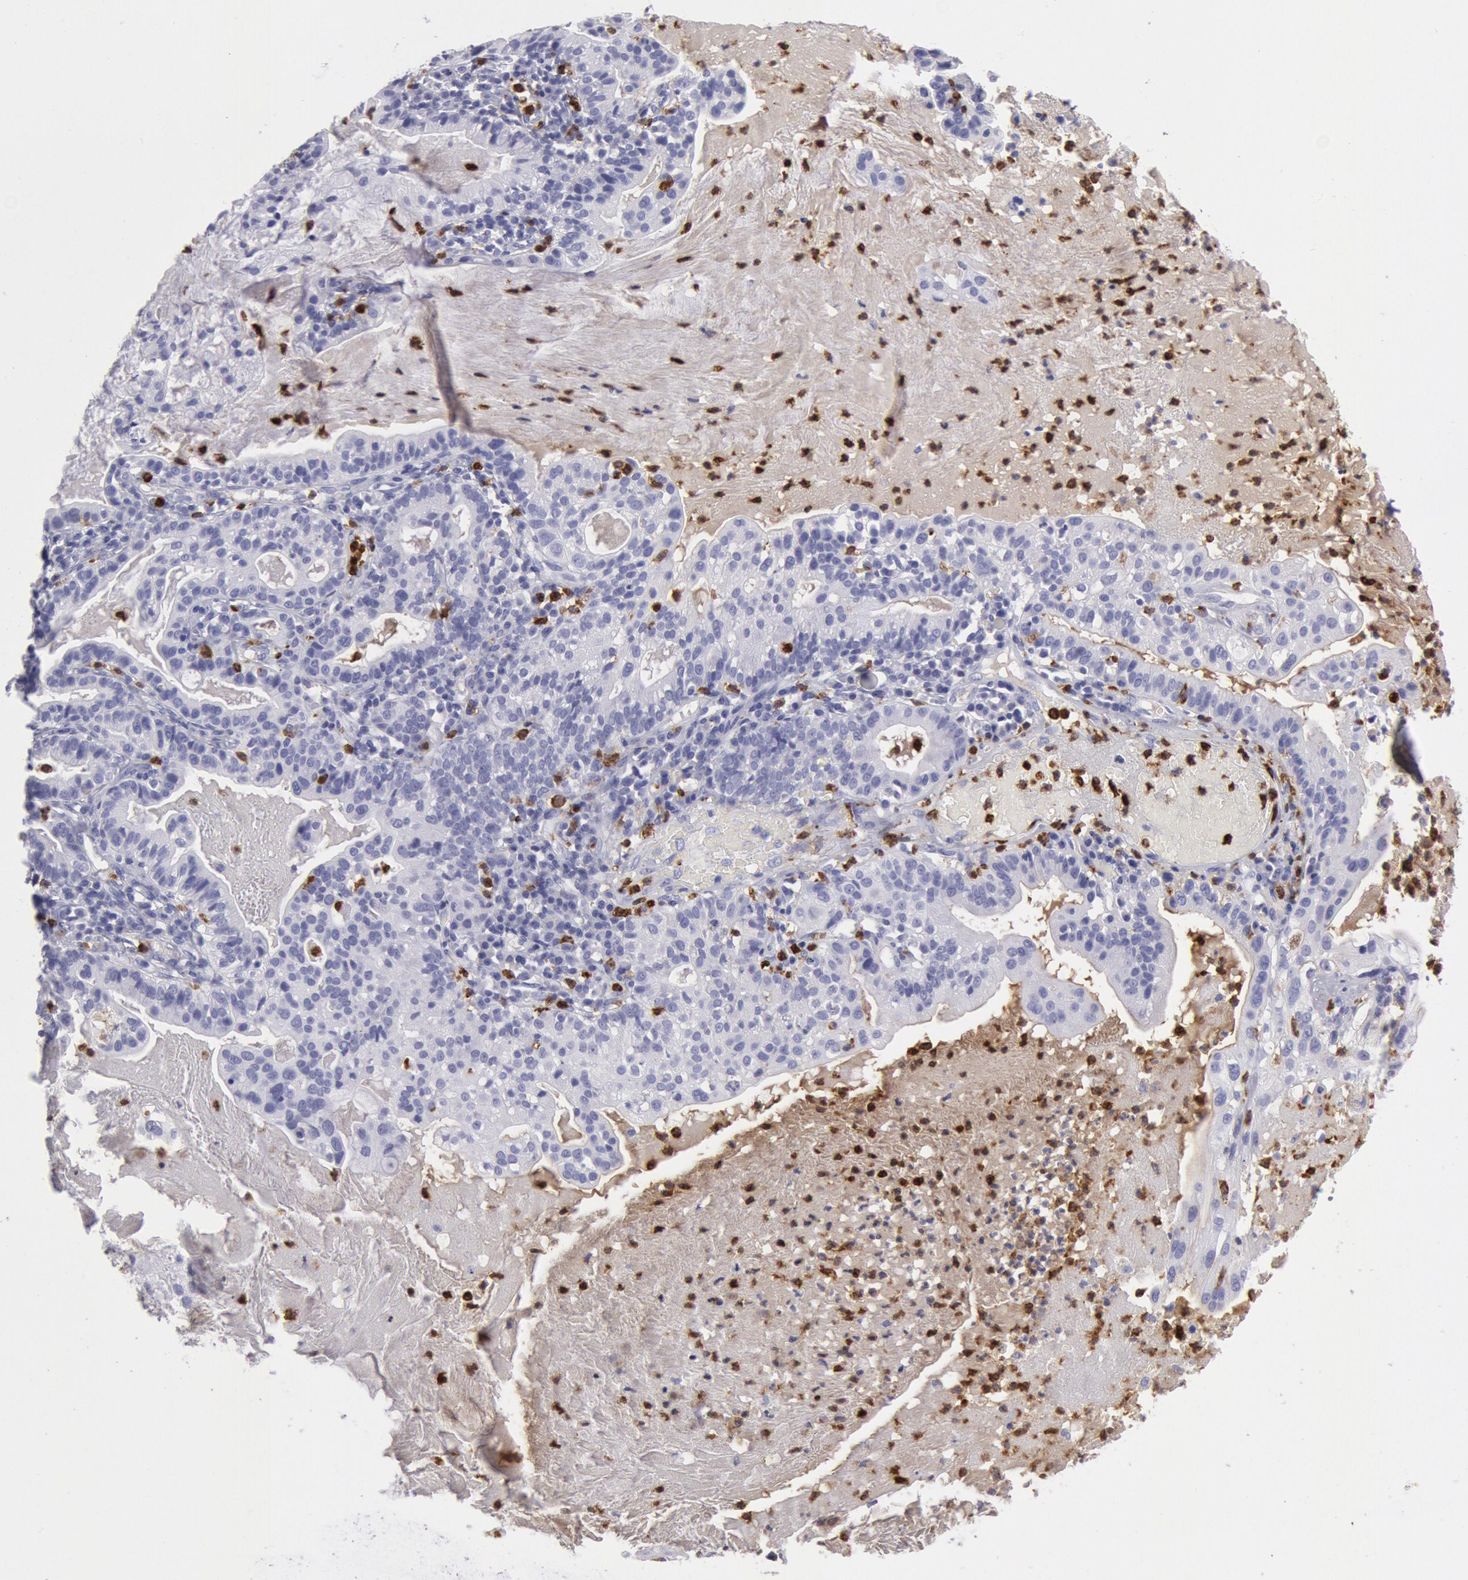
{"staining": {"intensity": "negative", "quantity": "none", "location": "none"}, "tissue": "cervical cancer", "cell_type": "Tumor cells", "image_type": "cancer", "snomed": [{"axis": "morphology", "description": "Adenocarcinoma, NOS"}, {"axis": "topography", "description": "Cervix"}], "caption": "Tumor cells are negative for protein expression in human cervical adenocarcinoma.", "gene": "FCN1", "patient": {"sex": "female", "age": 41}}